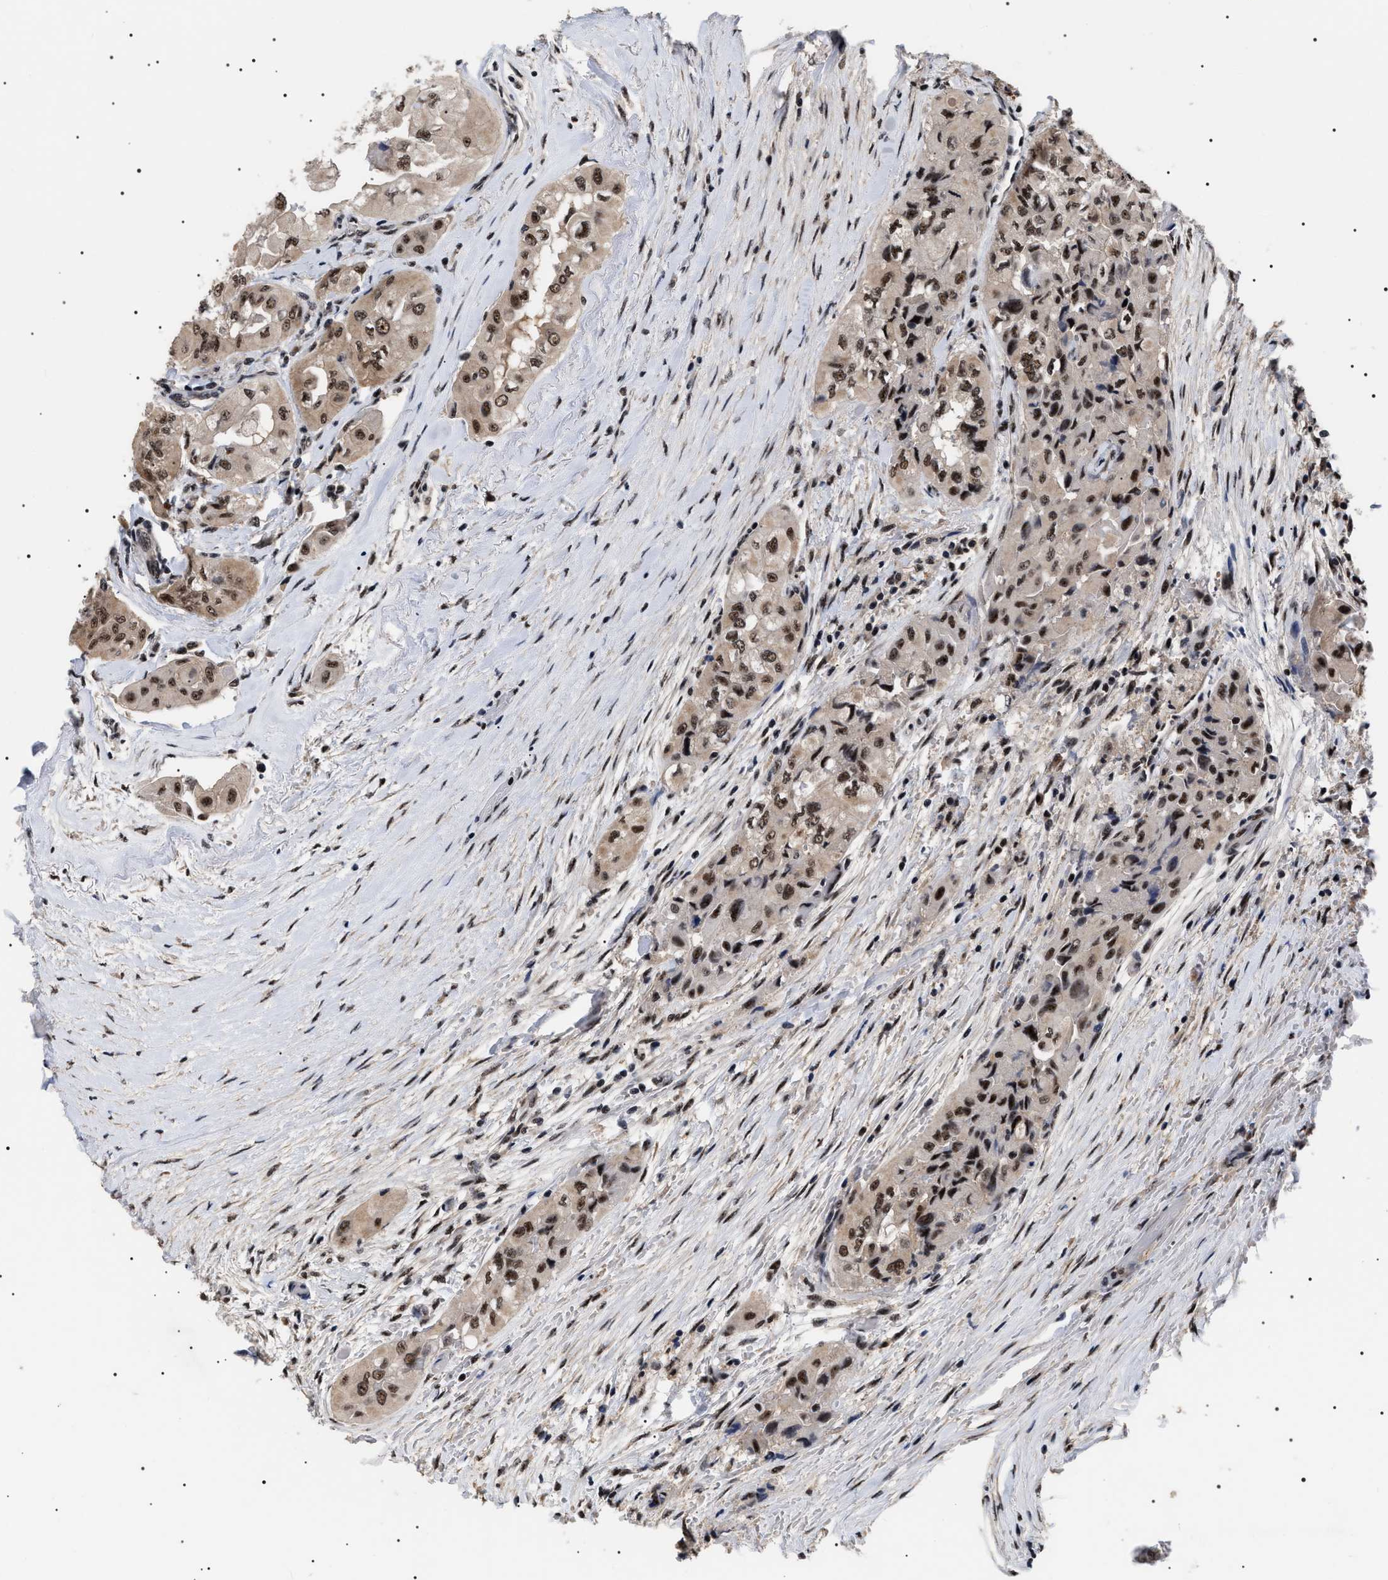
{"staining": {"intensity": "strong", "quantity": "25%-75%", "location": "nuclear"}, "tissue": "thyroid cancer", "cell_type": "Tumor cells", "image_type": "cancer", "snomed": [{"axis": "morphology", "description": "Papillary adenocarcinoma, NOS"}, {"axis": "topography", "description": "Thyroid gland"}], "caption": "Thyroid papillary adenocarcinoma tissue demonstrates strong nuclear positivity in approximately 25%-75% of tumor cells Immunohistochemistry stains the protein in brown and the nuclei are stained blue.", "gene": "CAAP1", "patient": {"sex": "female", "age": 59}}